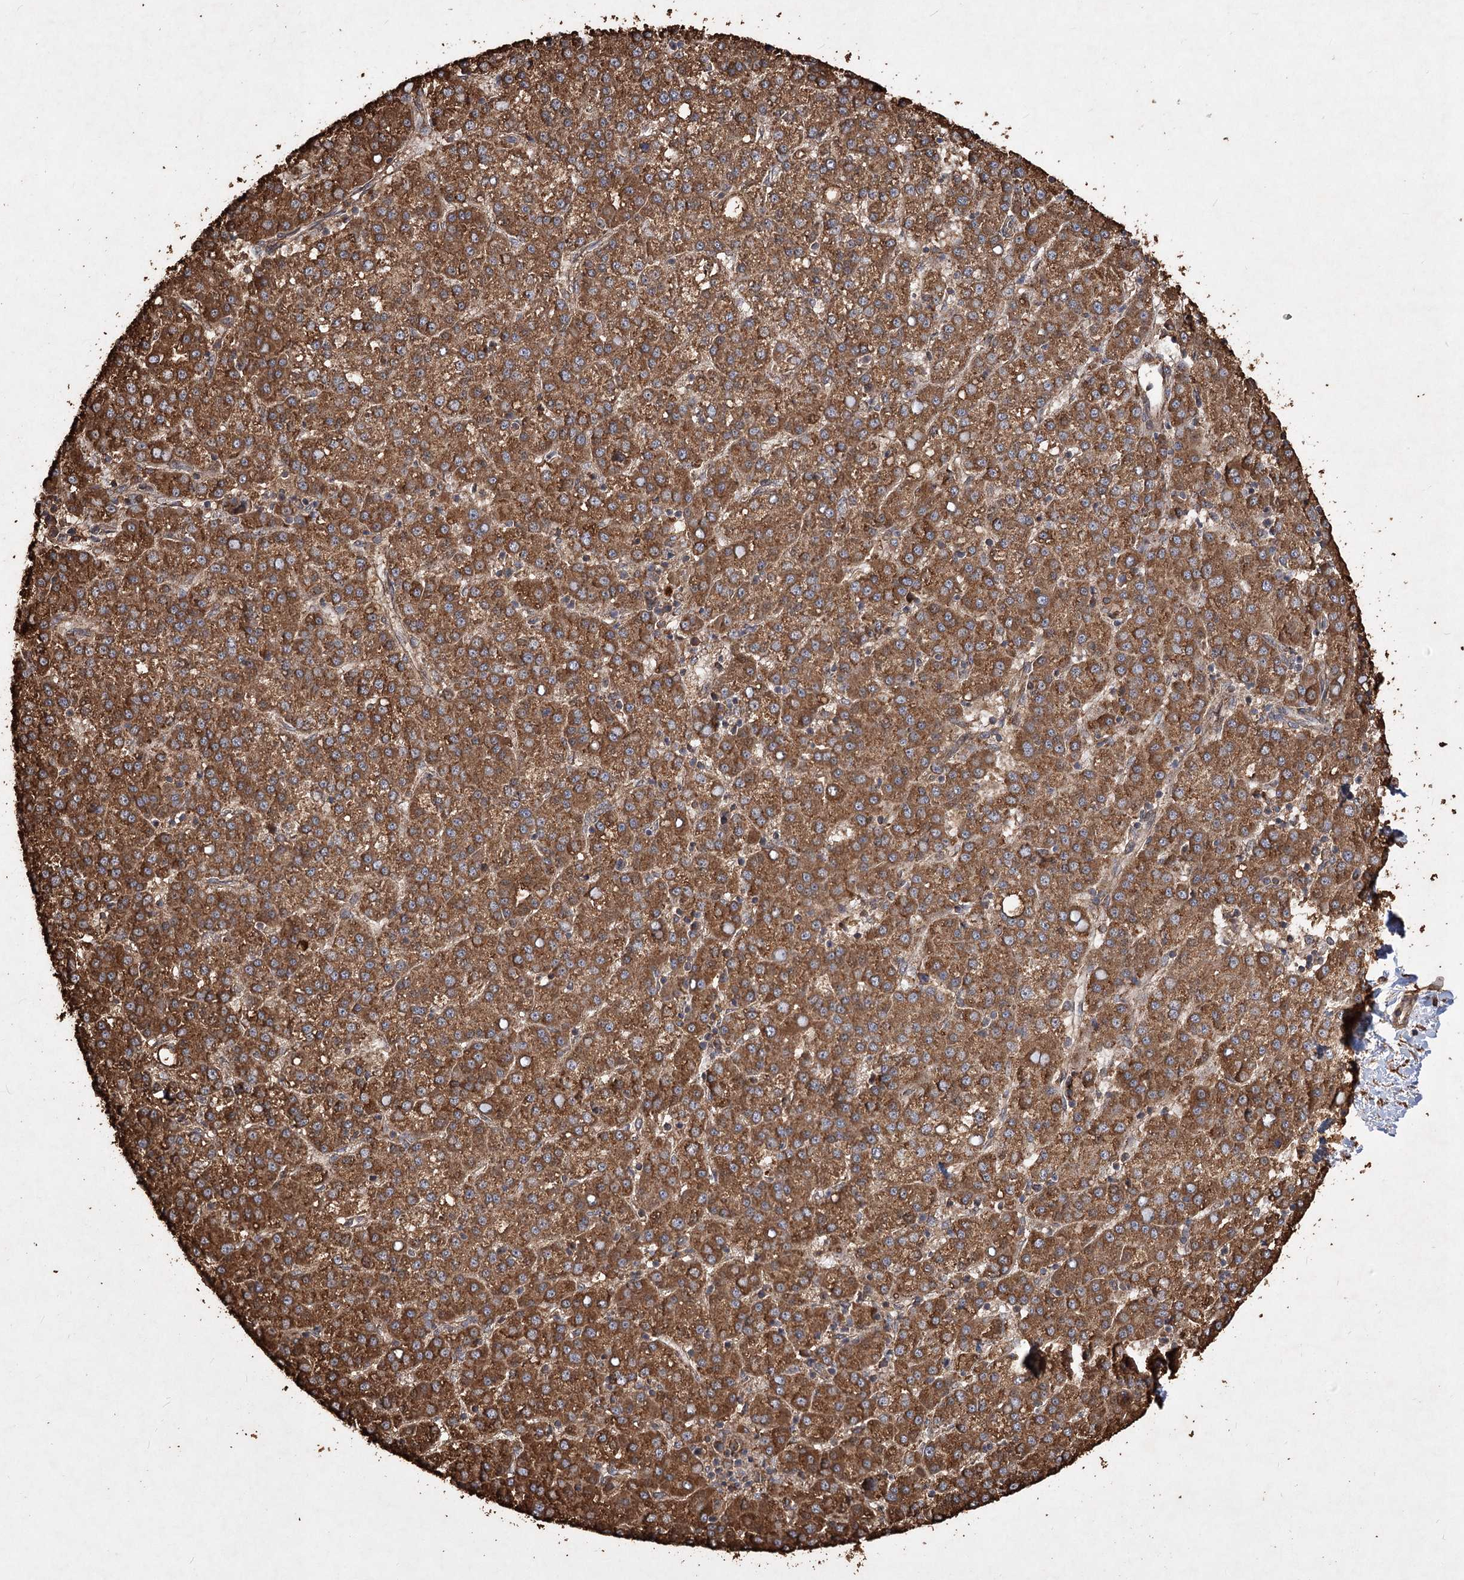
{"staining": {"intensity": "strong", "quantity": ">75%", "location": "cytoplasmic/membranous"}, "tissue": "liver cancer", "cell_type": "Tumor cells", "image_type": "cancer", "snomed": [{"axis": "morphology", "description": "Carcinoma, Hepatocellular, NOS"}, {"axis": "topography", "description": "Liver"}], "caption": "A brown stain shows strong cytoplasmic/membranous staining of a protein in human hepatocellular carcinoma (liver) tumor cells.", "gene": "PIK3C2A", "patient": {"sex": "female", "age": 58}}